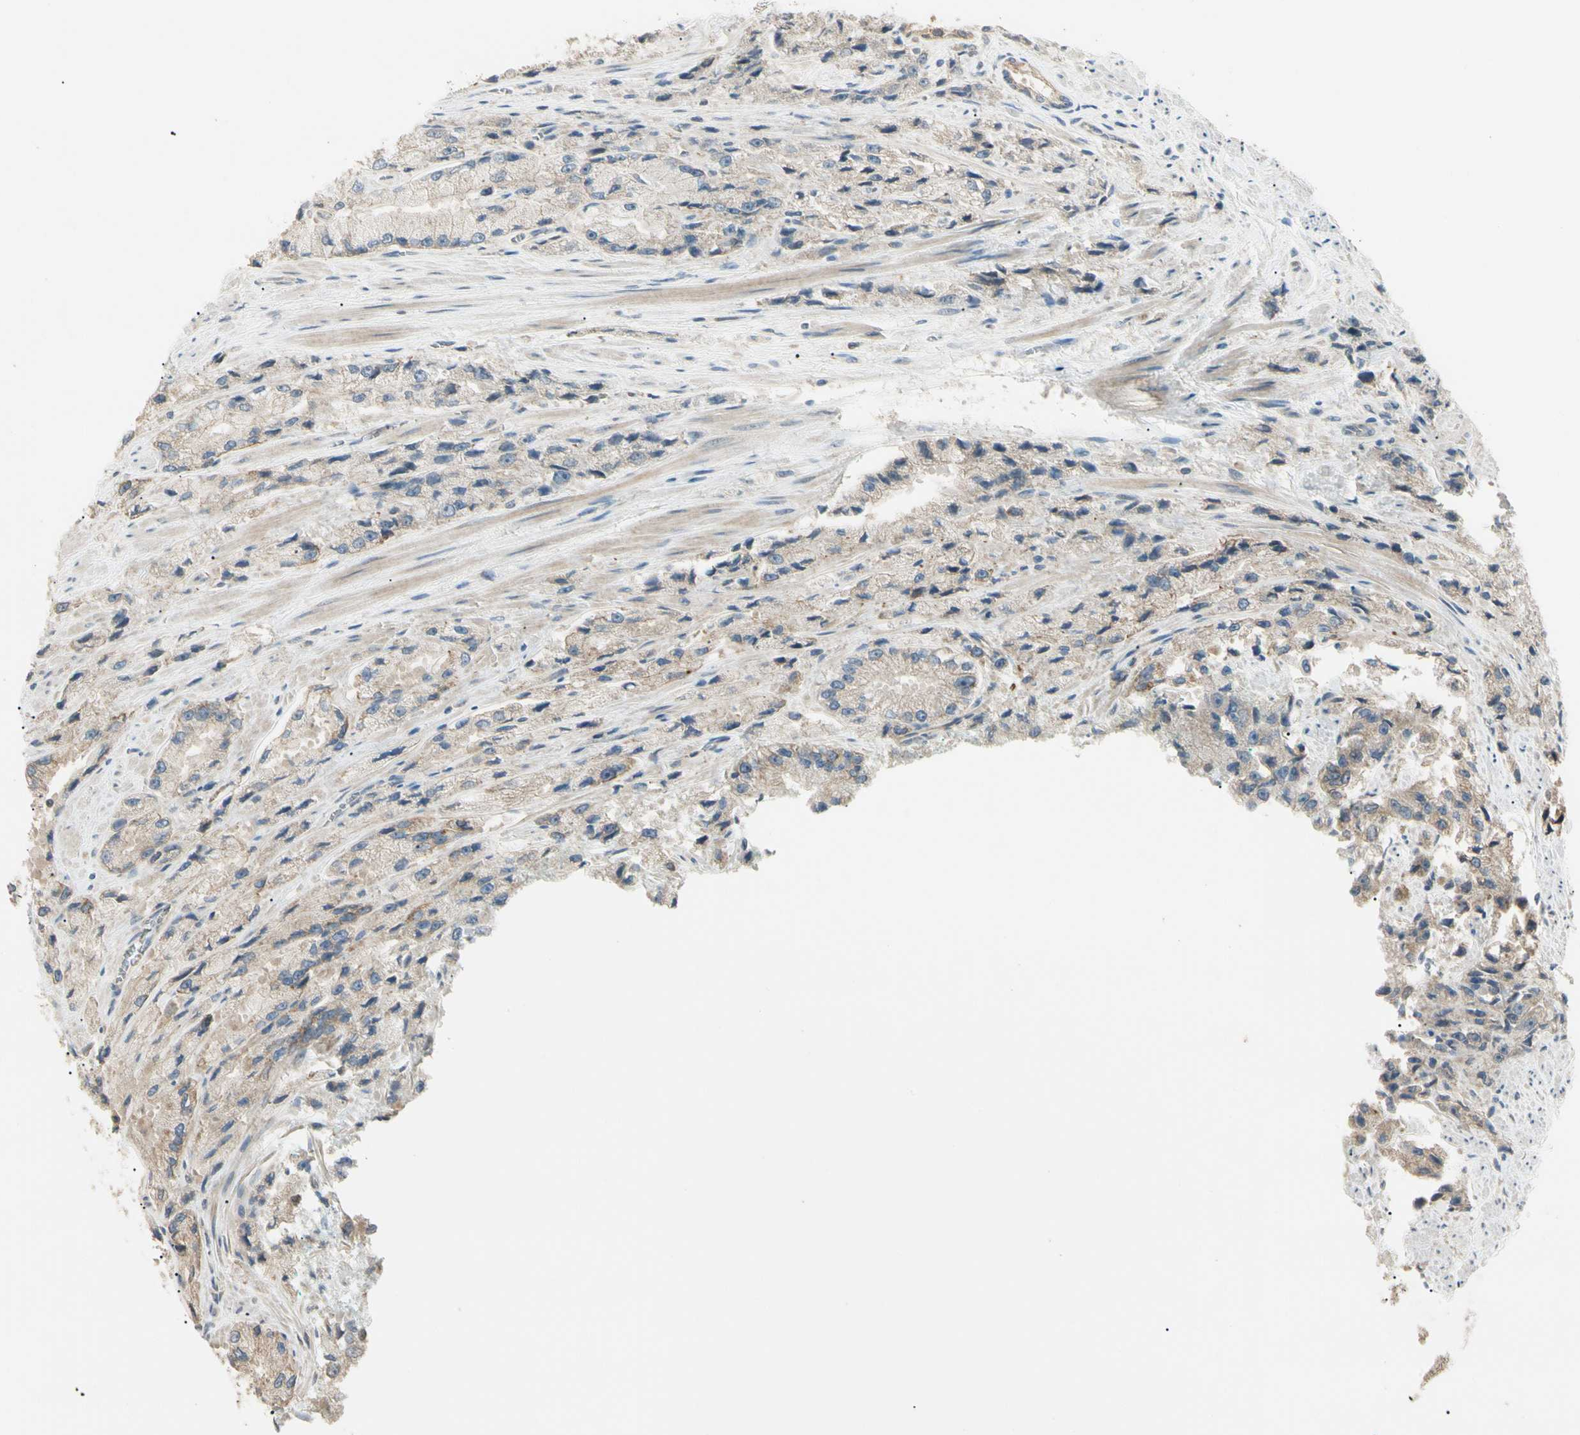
{"staining": {"intensity": "weak", "quantity": "25%-75%", "location": "cytoplasmic/membranous"}, "tissue": "prostate cancer", "cell_type": "Tumor cells", "image_type": "cancer", "snomed": [{"axis": "morphology", "description": "Adenocarcinoma, High grade"}, {"axis": "topography", "description": "Prostate"}], "caption": "Immunohistochemical staining of prostate cancer demonstrates low levels of weak cytoplasmic/membranous positivity in about 25%-75% of tumor cells. (DAB IHC with brightfield microscopy, high magnification).", "gene": "P3H2", "patient": {"sex": "male", "age": 58}}